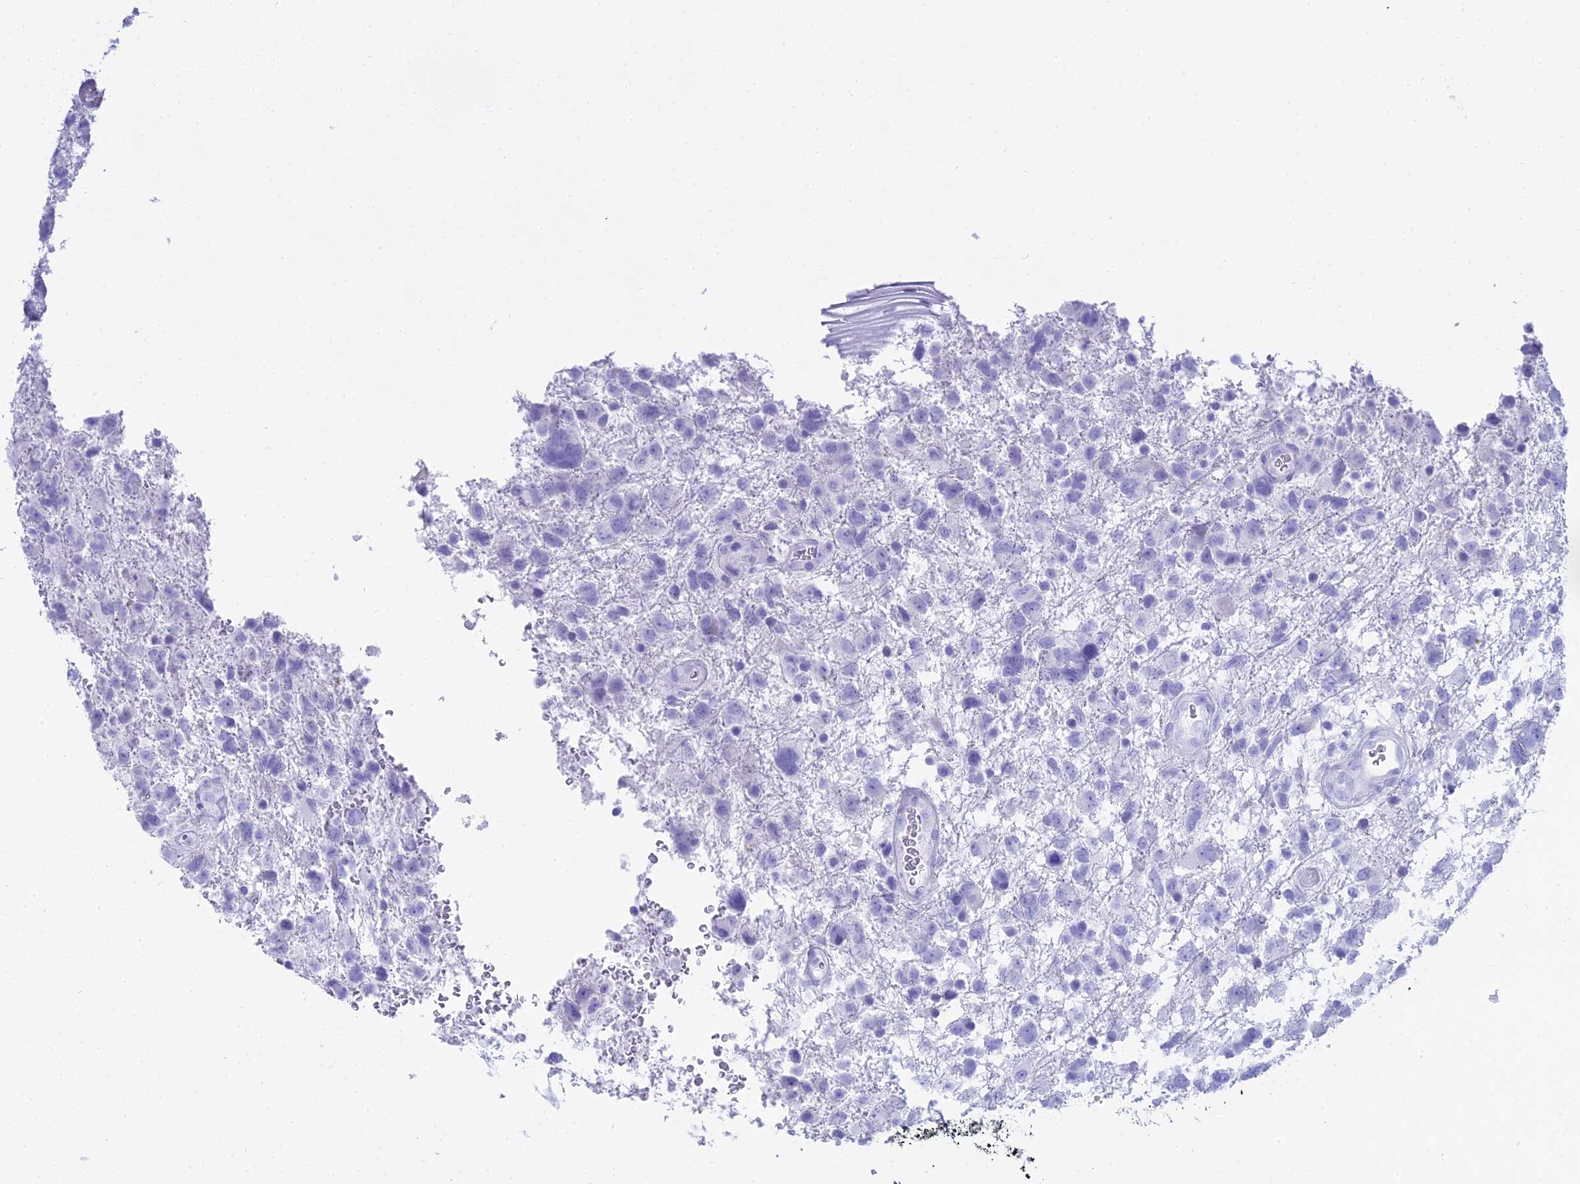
{"staining": {"intensity": "negative", "quantity": "none", "location": "none"}, "tissue": "glioma", "cell_type": "Tumor cells", "image_type": "cancer", "snomed": [{"axis": "morphology", "description": "Glioma, malignant, High grade"}, {"axis": "topography", "description": "Brain"}], "caption": "This histopathology image is of glioma stained with immunohistochemistry (IHC) to label a protein in brown with the nuclei are counter-stained blue. There is no staining in tumor cells. (DAB (3,3'-diaminobenzidine) IHC with hematoxylin counter stain).", "gene": "CGB2", "patient": {"sex": "male", "age": 61}}